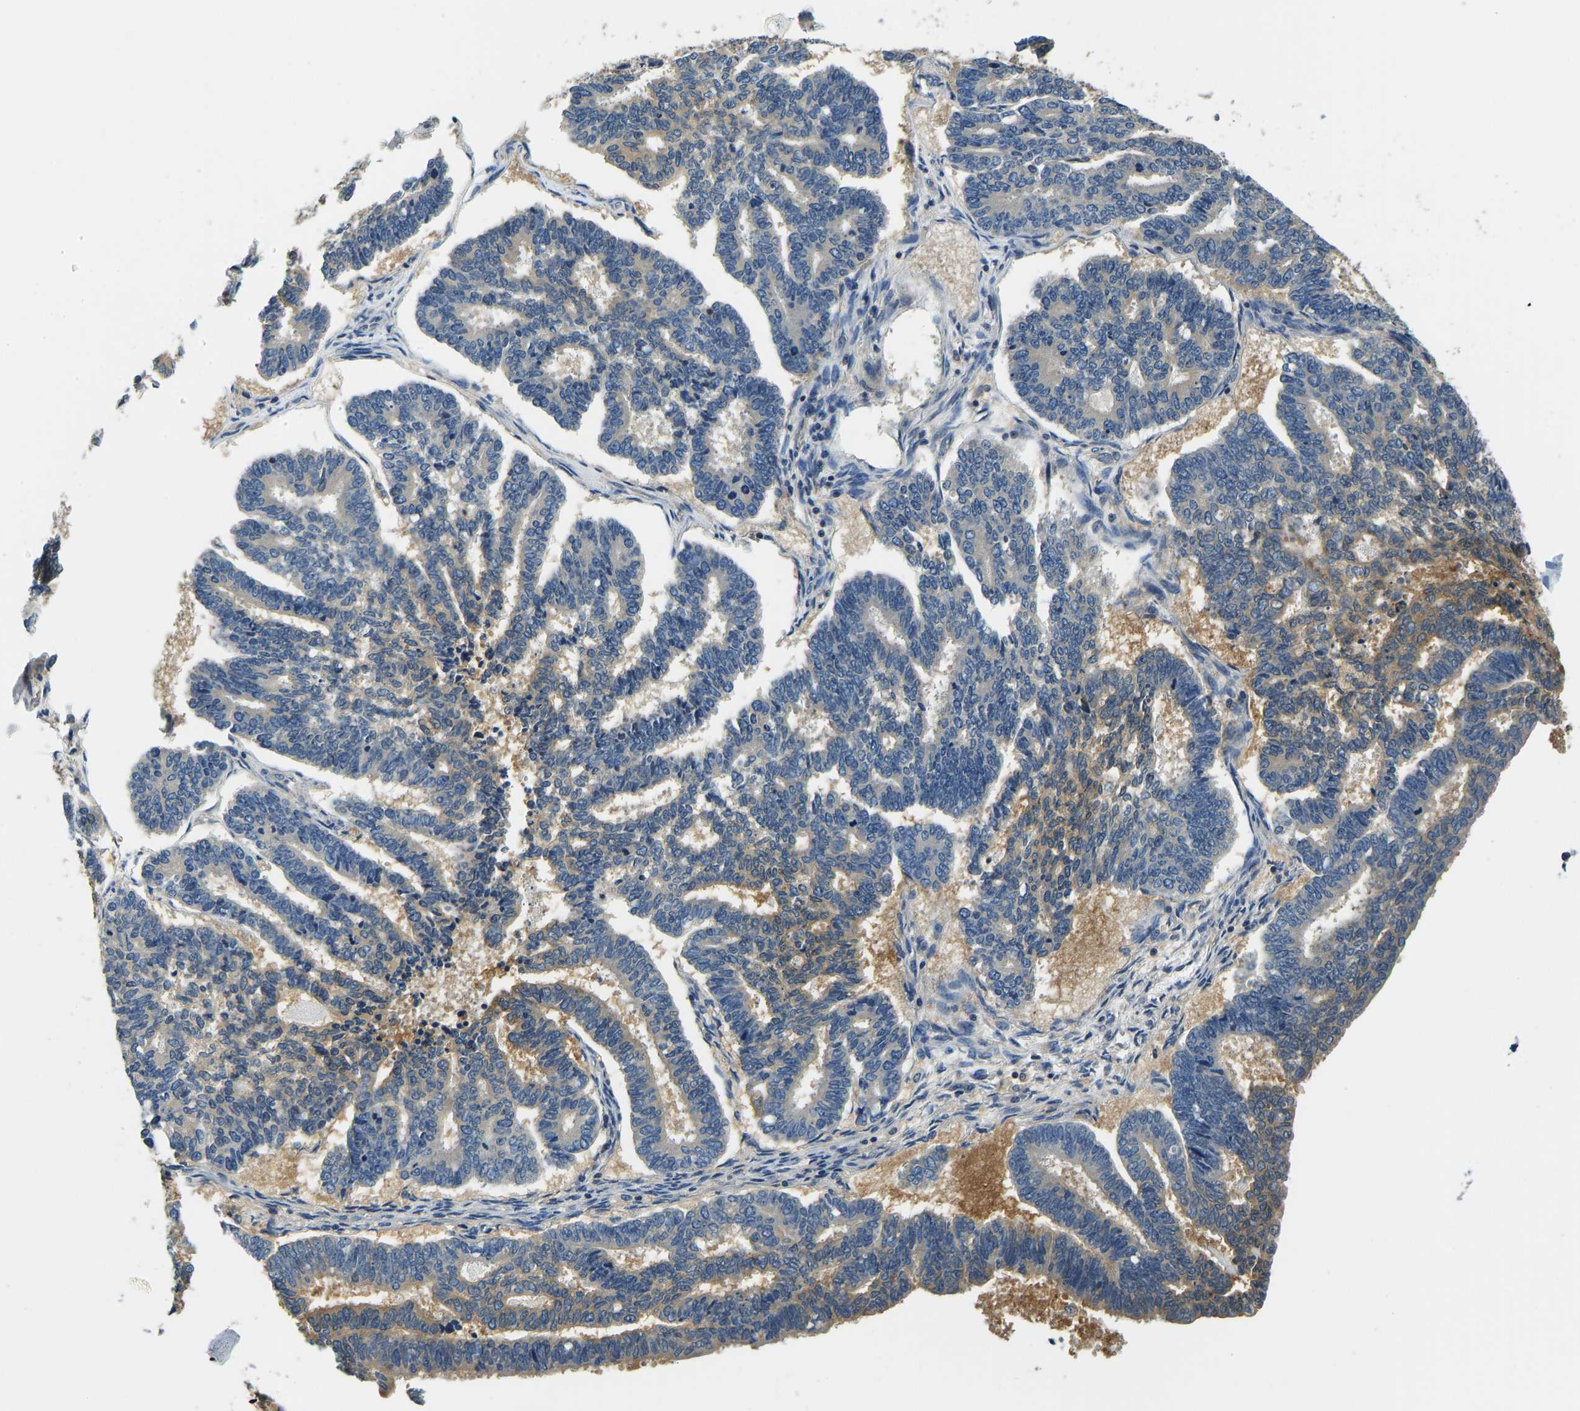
{"staining": {"intensity": "moderate", "quantity": "<25%", "location": "cytoplasmic/membranous"}, "tissue": "endometrial cancer", "cell_type": "Tumor cells", "image_type": "cancer", "snomed": [{"axis": "morphology", "description": "Adenocarcinoma, NOS"}, {"axis": "topography", "description": "Endometrium"}], "caption": "Human endometrial cancer stained for a protein (brown) displays moderate cytoplasmic/membranous positive staining in approximately <25% of tumor cells.", "gene": "RESF1", "patient": {"sex": "female", "age": 70}}